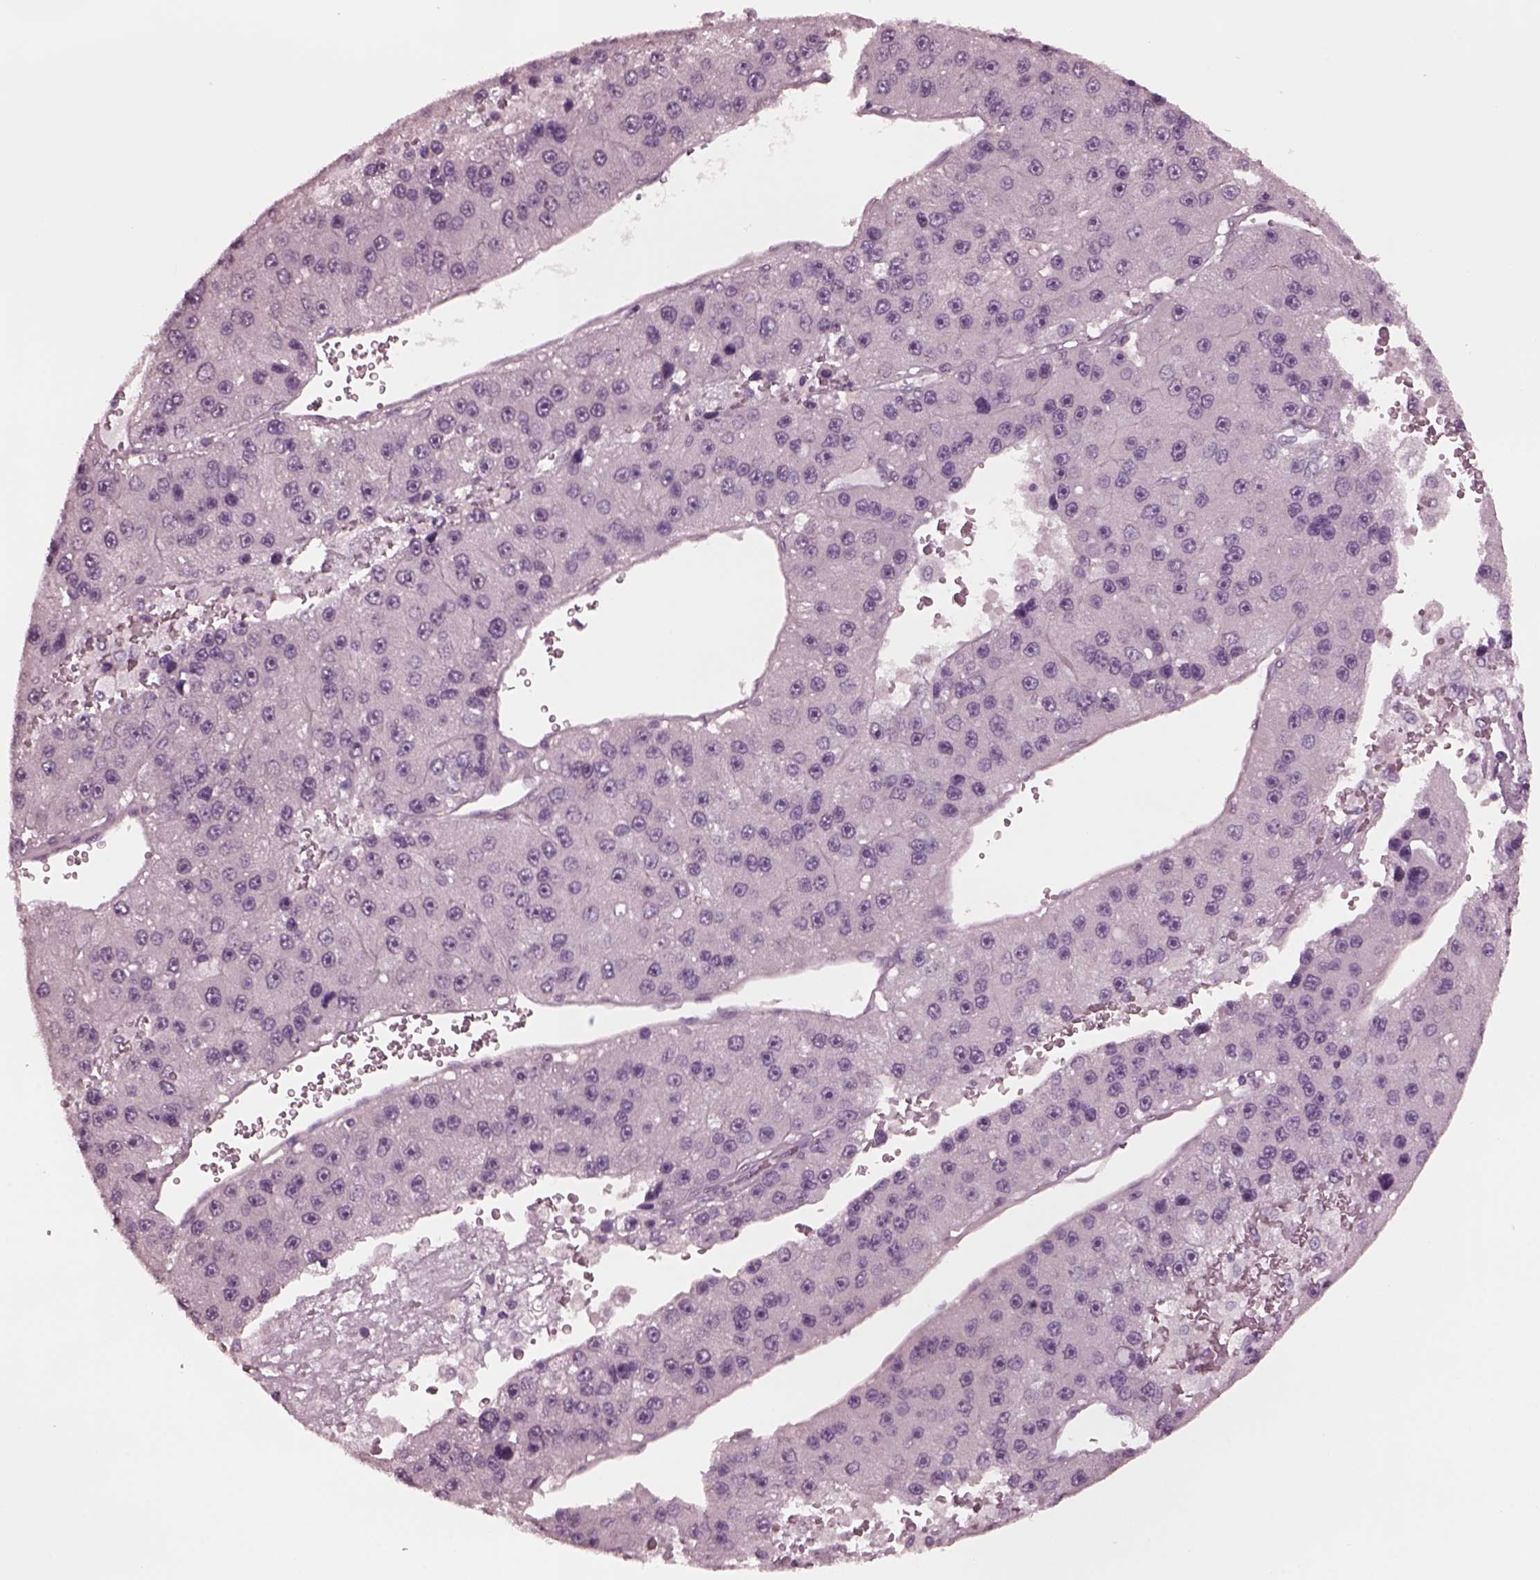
{"staining": {"intensity": "negative", "quantity": "none", "location": "none"}, "tissue": "liver cancer", "cell_type": "Tumor cells", "image_type": "cancer", "snomed": [{"axis": "morphology", "description": "Carcinoma, Hepatocellular, NOS"}, {"axis": "topography", "description": "Liver"}], "caption": "An immunohistochemistry histopathology image of liver hepatocellular carcinoma is shown. There is no staining in tumor cells of liver hepatocellular carcinoma.", "gene": "YY2", "patient": {"sex": "female", "age": 73}}